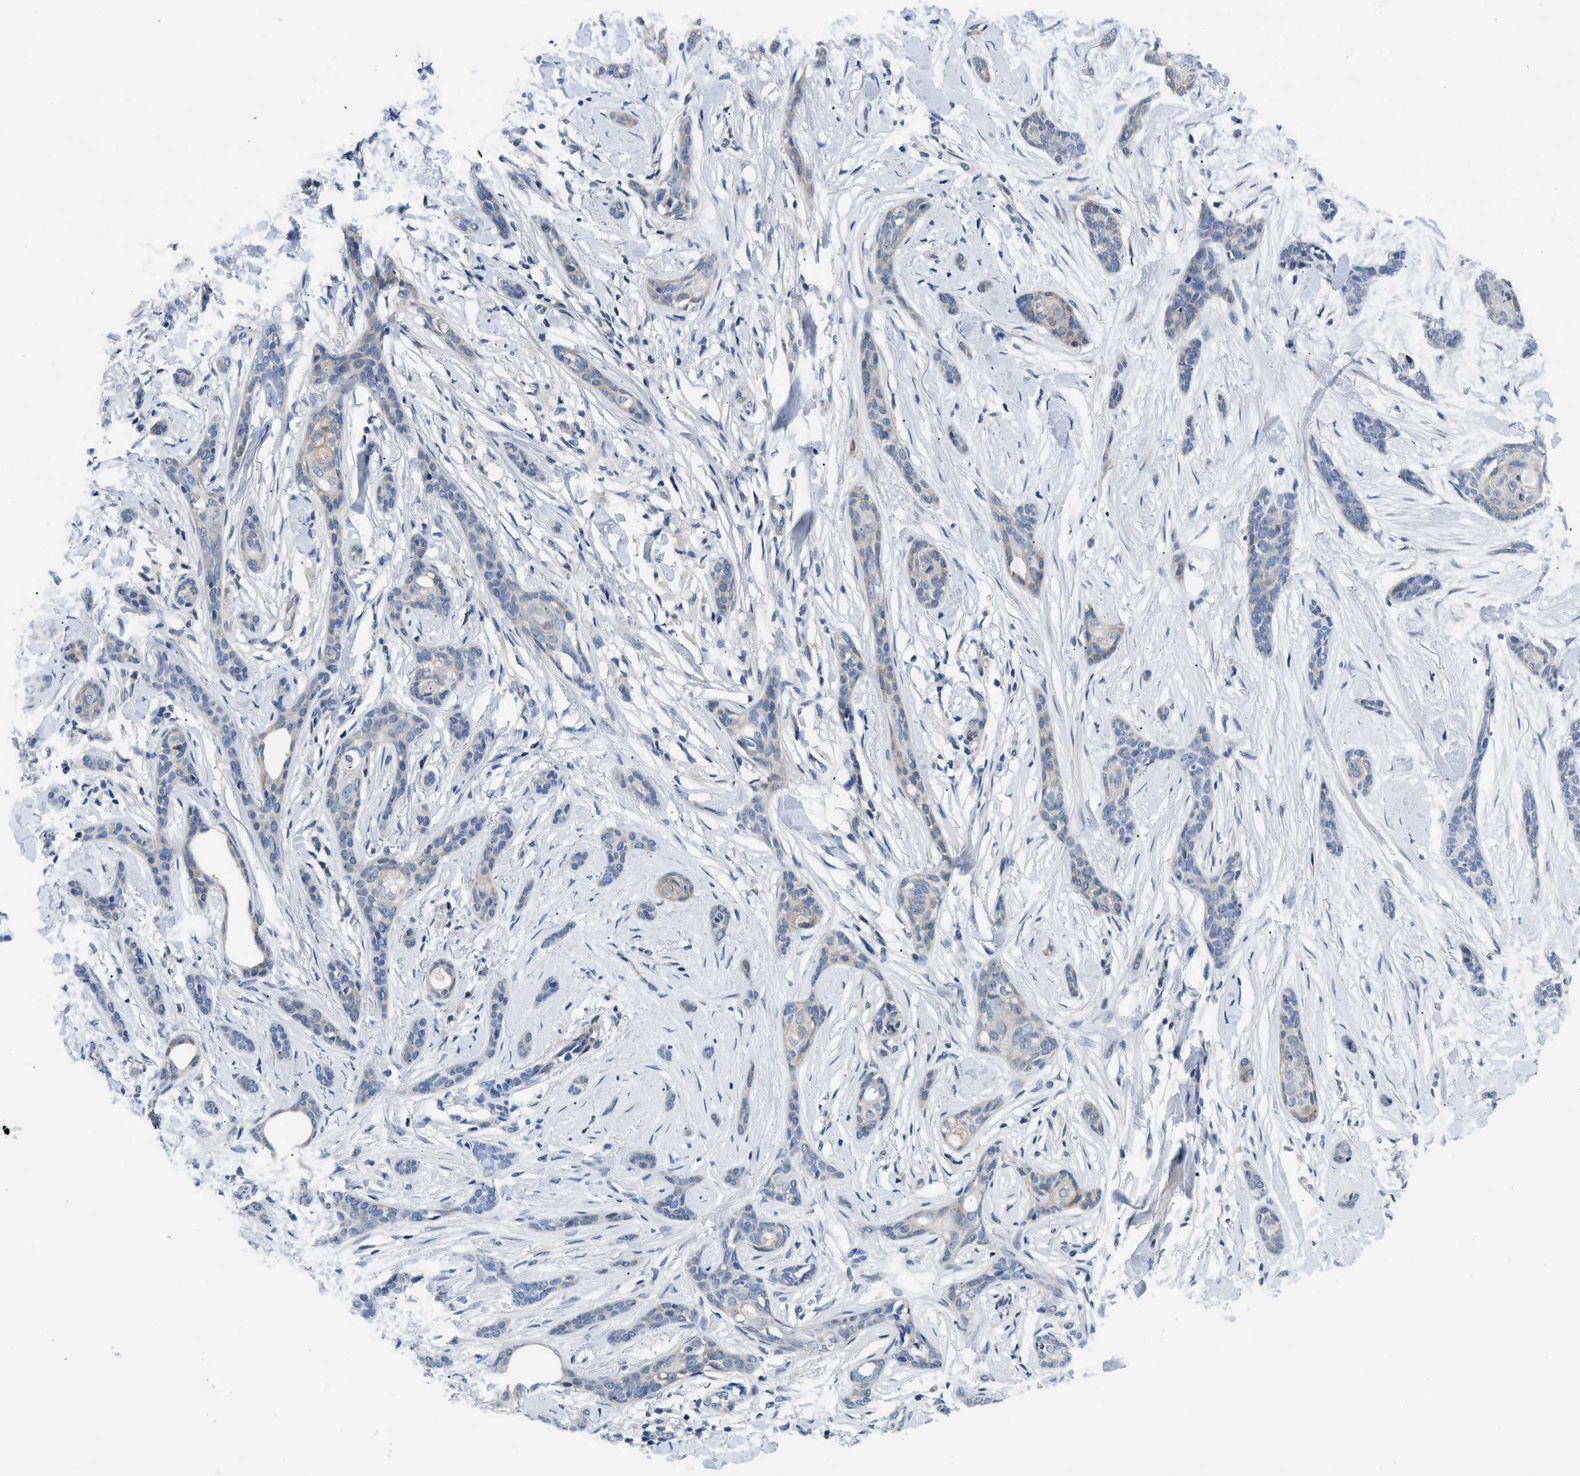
{"staining": {"intensity": "weak", "quantity": "<25%", "location": "cytoplasmic/membranous"}, "tissue": "skin cancer", "cell_type": "Tumor cells", "image_type": "cancer", "snomed": [{"axis": "morphology", "description": "Basal cell carcinoma"}, {"axis": "morphology", "description": "Adnexal tumor, benign"}, {"axis": "topography", "description": "Skin"}], "caption": "Immunohistochemical staining of human skin cancer reveals no significant staining in tumor cells.", "gene": "FDCSP", "patient": {"sex": "female", "age": 42}}